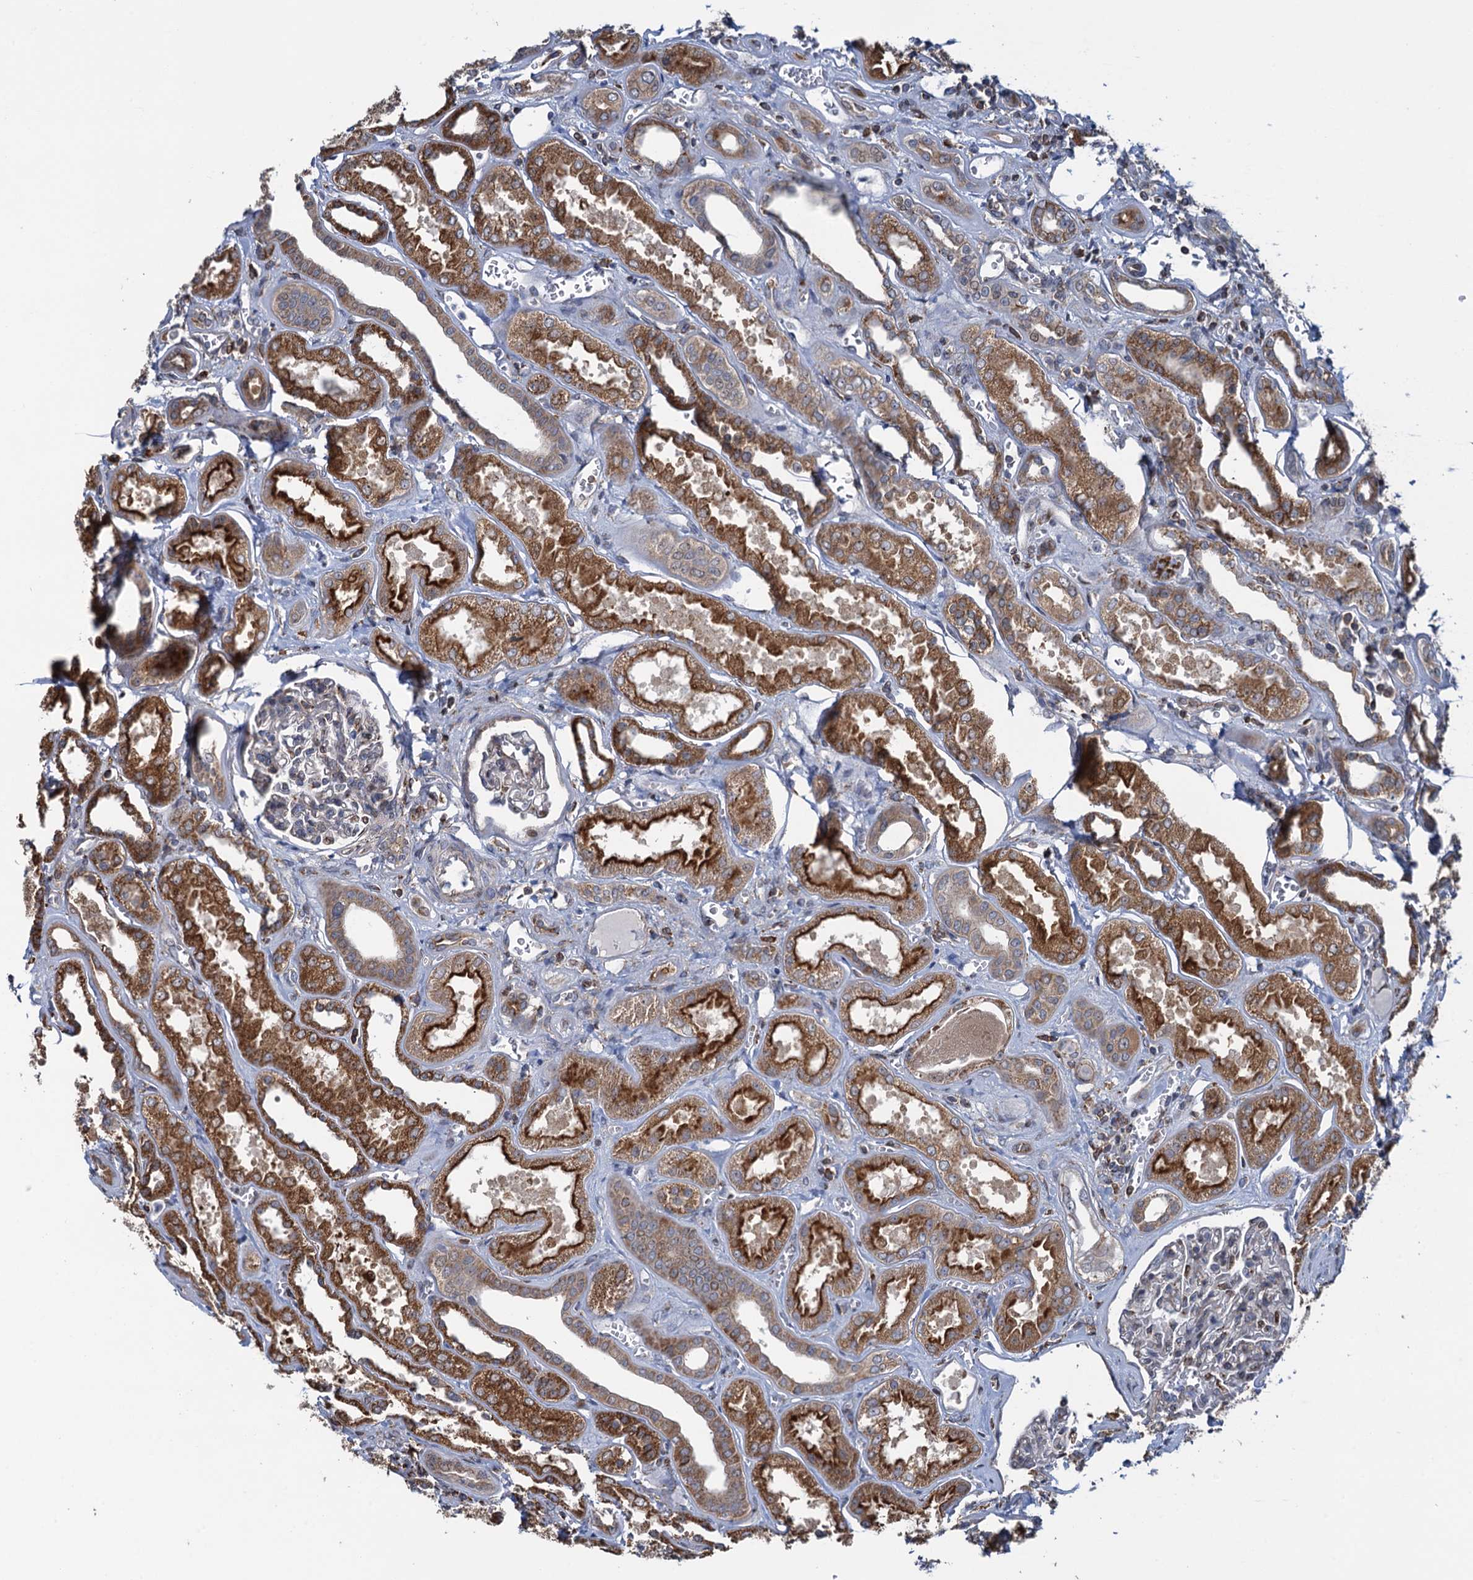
{"staining": {"intensity": "weak", "quantity": "<25%", "location": "cytoplasmic/membranous"}, "tissue": "kidney", "cell_type": "Cells in glomeruli", "image_type": "normal", "snomed": [{"axis": "morphology", "description": "Normal tissue, NOS"}, {"axis": "morphology", "description": "Adenocarcinoma, NOS"}, {"axis": "topography", "description": "Kidney"}], "caption": "Protein analysis of unremarkable kidney demonstrates no significant staining in cells in glomeruli.", "gene": "CCDC102A", "patient": {"sex": "female", "age": 68}}